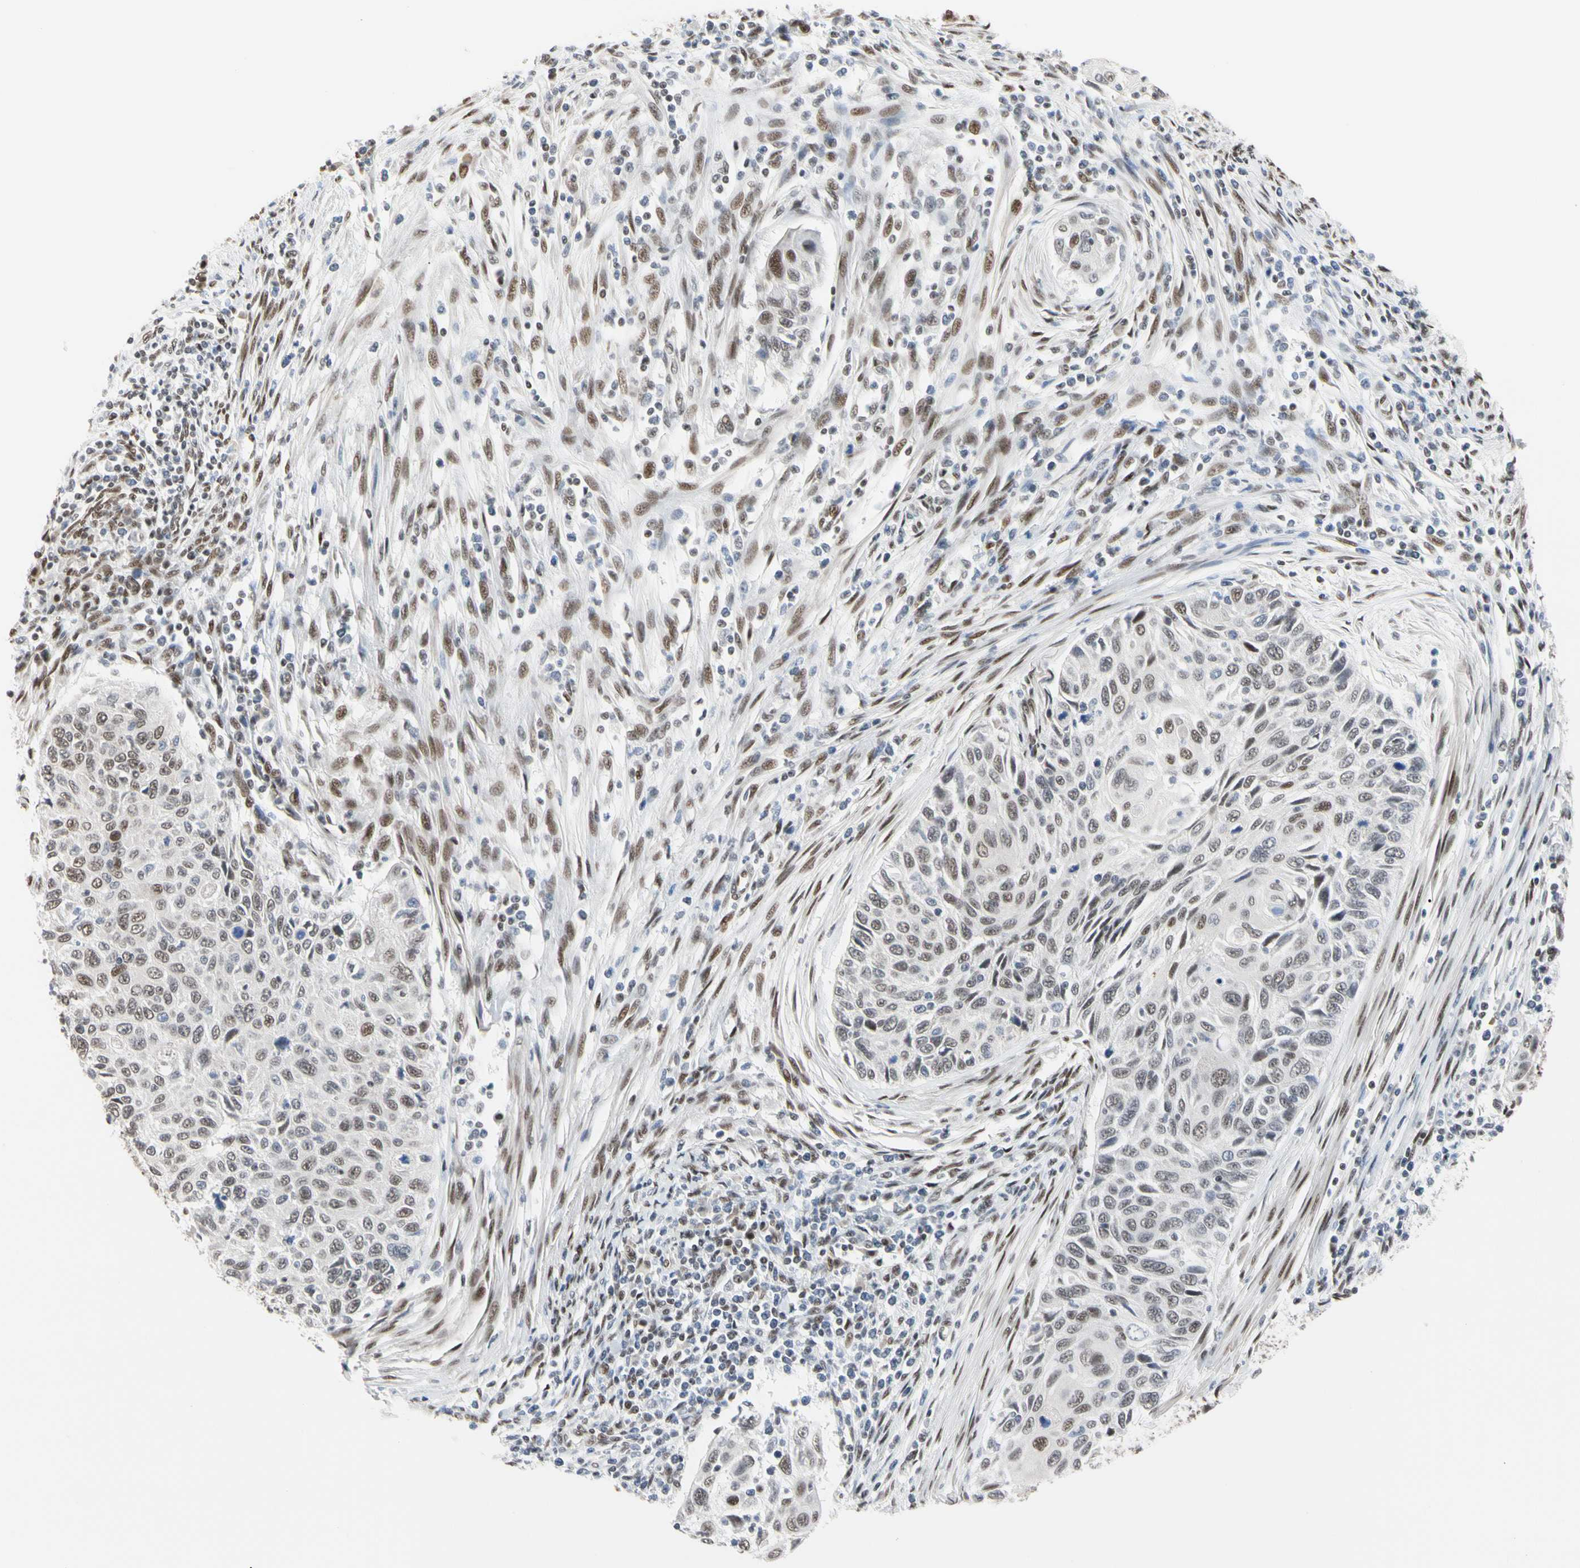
{"staining": {"intensity": "weak", "quantity": "25%-75%", "location": "nuclear"}, "tissue": "cervical cancer", "cell_type": "Tumor cells", "image_type": "cancer", "snomed": [{"axis": "morphology", "description": "Squamous cell carcinoma, NOS"}, {"axis": "topography", "description": "Cervix"}], "caption": "A low amount of weak nuclear expression is seen in approximately 25%-75% of tumor cells in squamous cell carcinoma (cervical) tissue.", "gene": "FAM98B", "patient": {"sex": "female", "age": 70}}